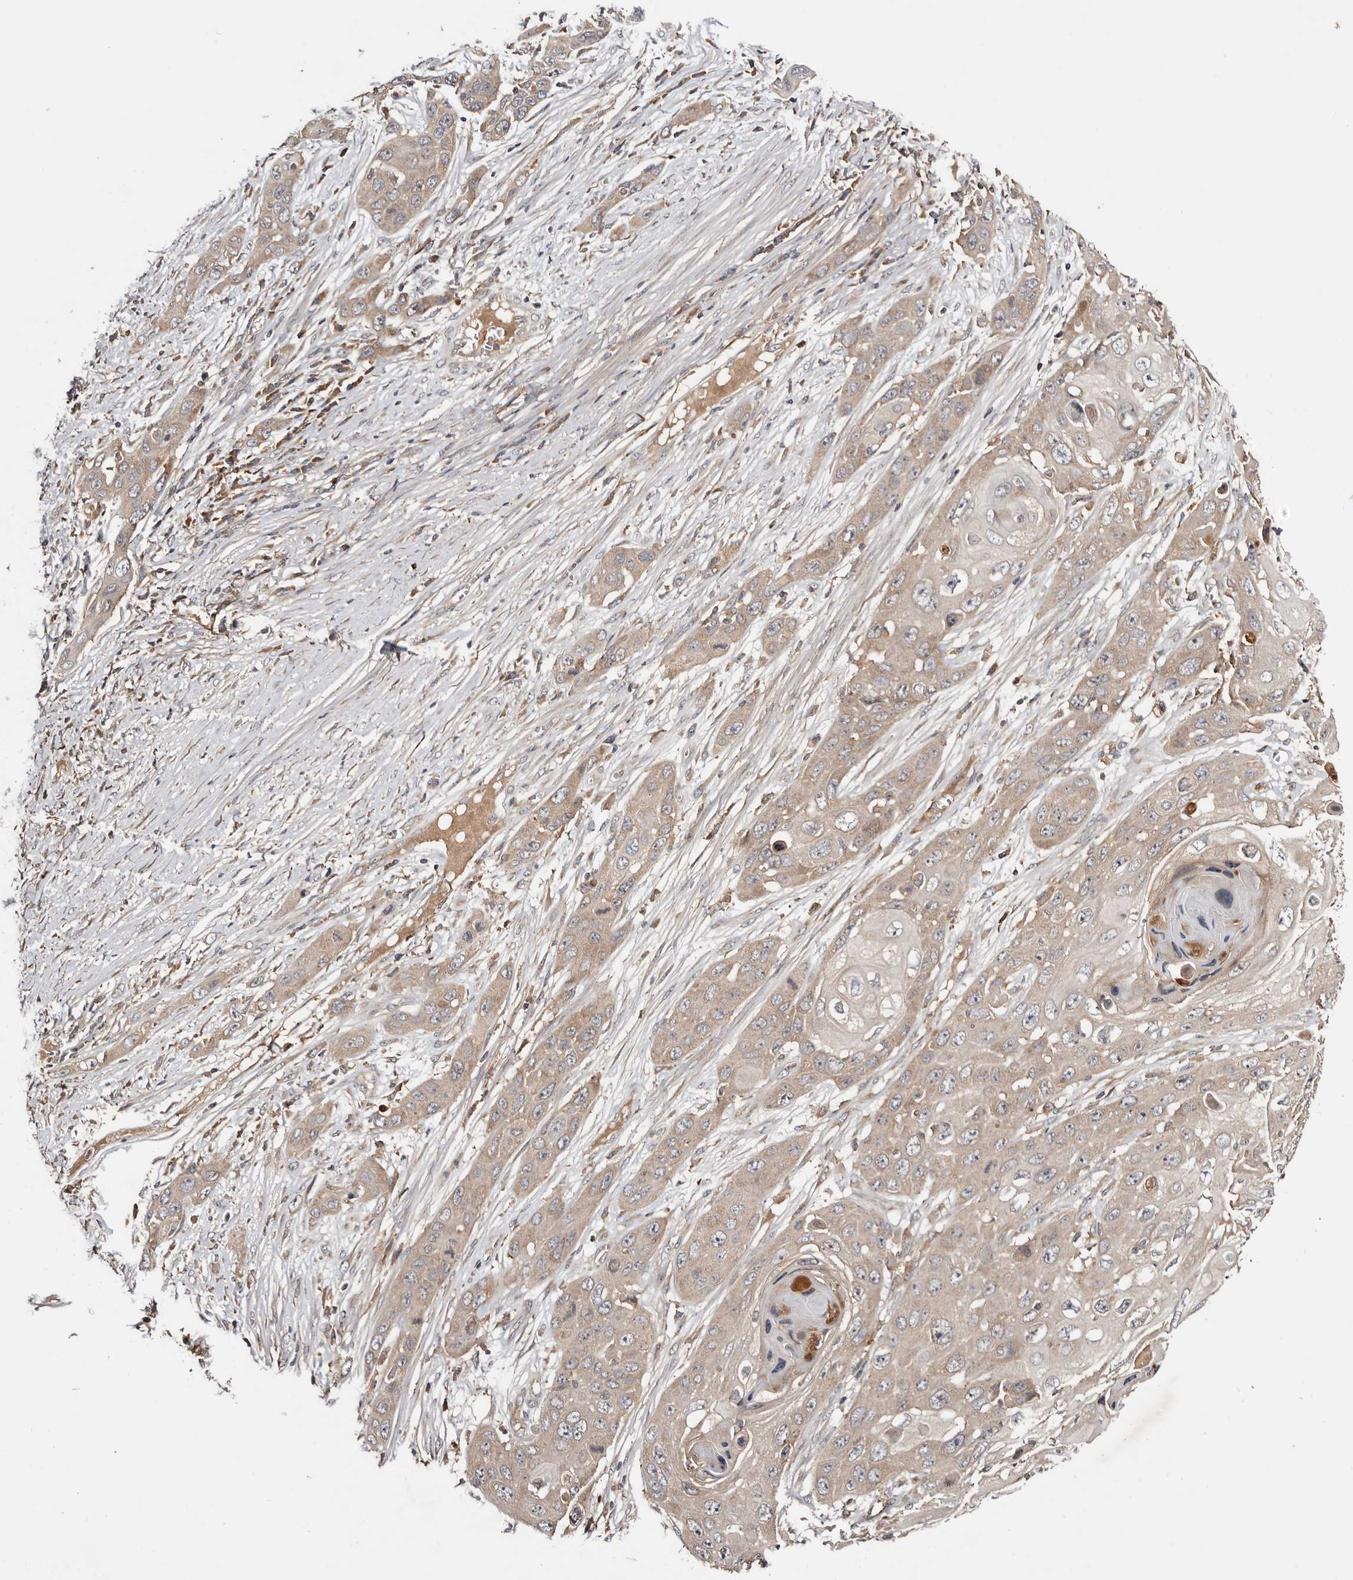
{"staining": {"intensity": "weak", "quantity": ">75%", "location": "cytoplasmic/membranous"}, "tissue": "skin cancer", "cell_type": "Tumor cells", "image_type": "cancer", "snomed": [{"axis": "morphology", "description": "Squamous cell carcinoma, NOS"}, {"axis": "topography", "description": "Skin"}], "caption": "There is low levels of weak cytoplasmic/membranous positivity in tumor cells of skin squamous cell carcinoma, as demonstrated by immunohistochemical staining (brown color).", "gene": "PKIB", "patient": {"sex": "male", "age": 55}}